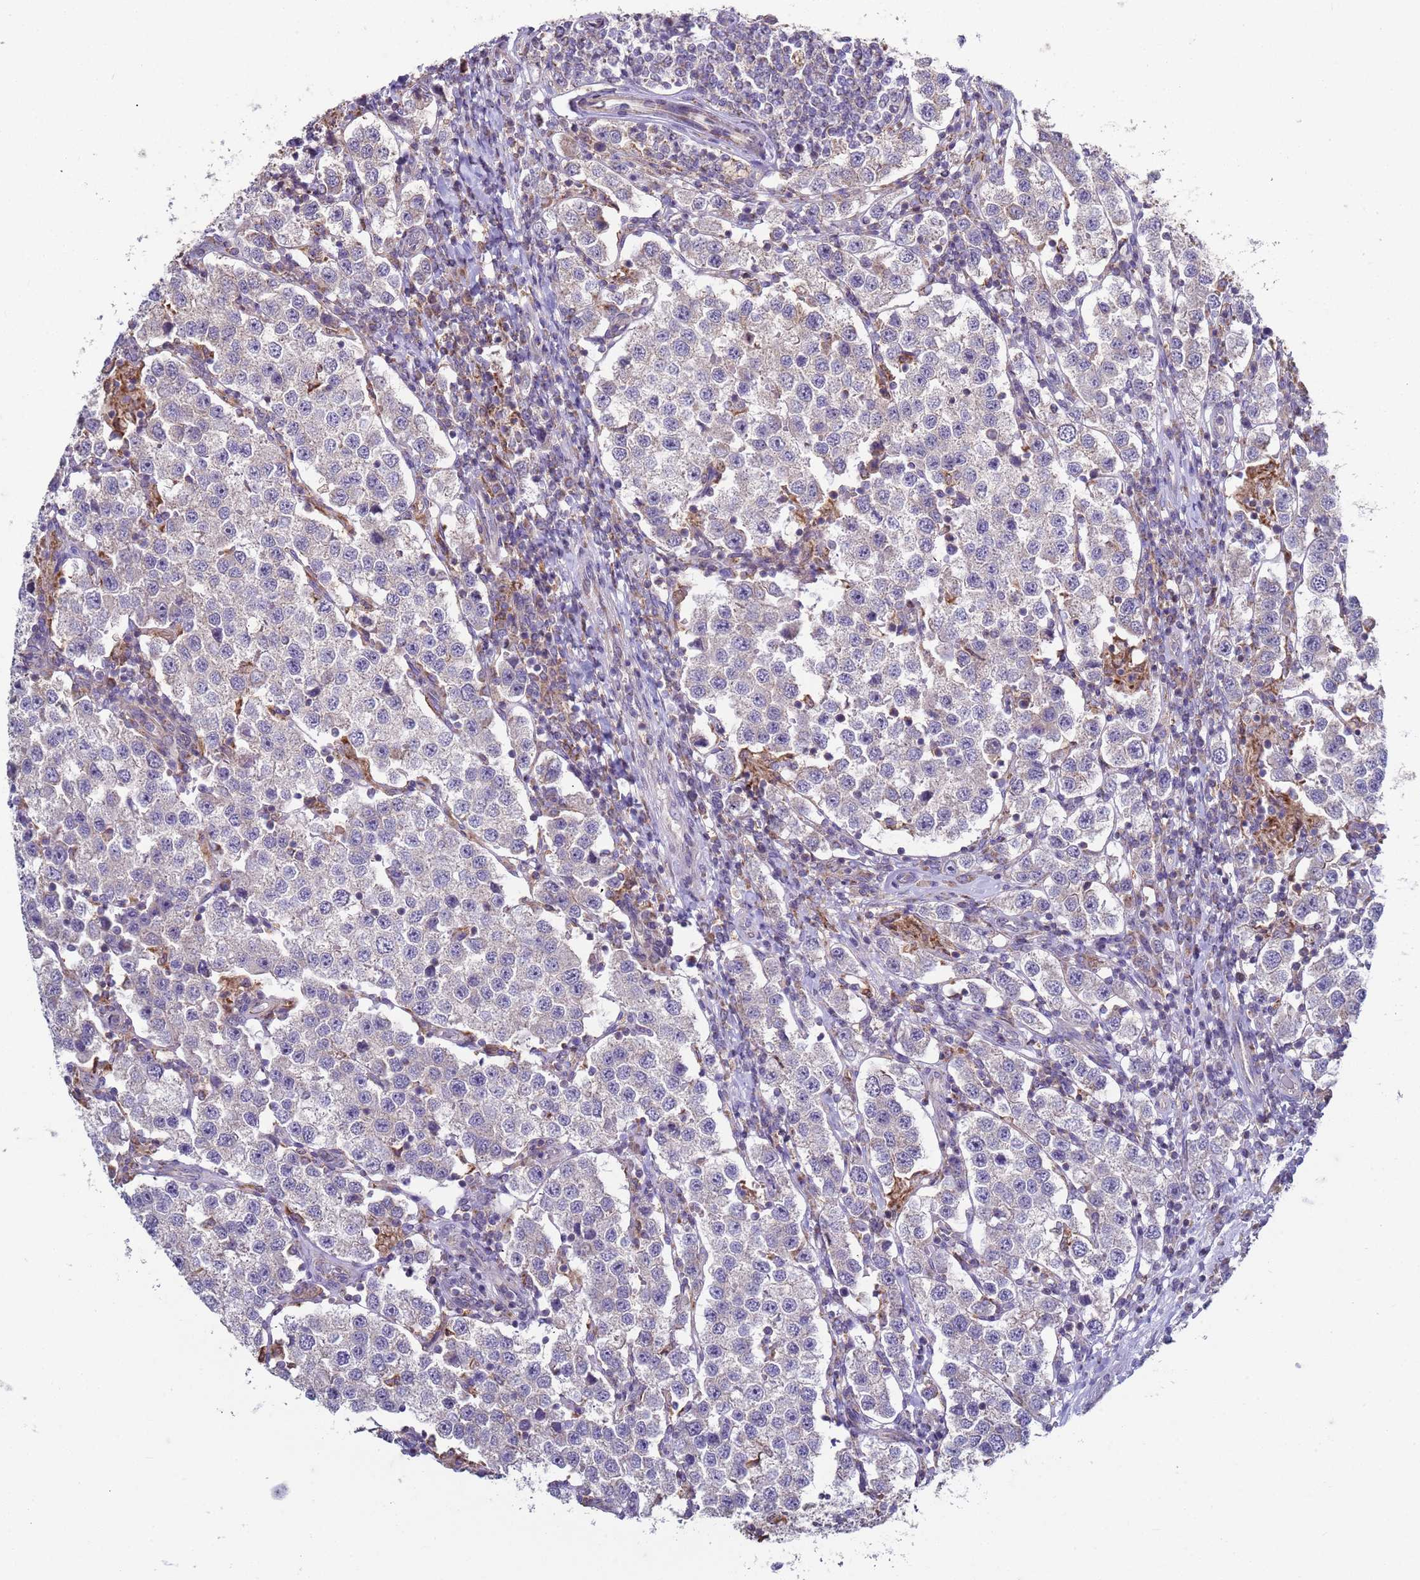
{"staining": {"intensity": "negative", "quantity": "none", "location": "none"}, "tissue": "testis cancer", "cell_type": "Tumor cells", "image_type": "cancer", "snomed": [{"axis": "morphology", "description": "Seminoma, NOS"}, {"axis": "topography", "description": "Testis"}], "caption": "The IHC micrograph has no significant positivity in tumor cells of testis cancer tissue.", "gene": "DIP2B", "patient": {"sex": "male", "age": 37}}